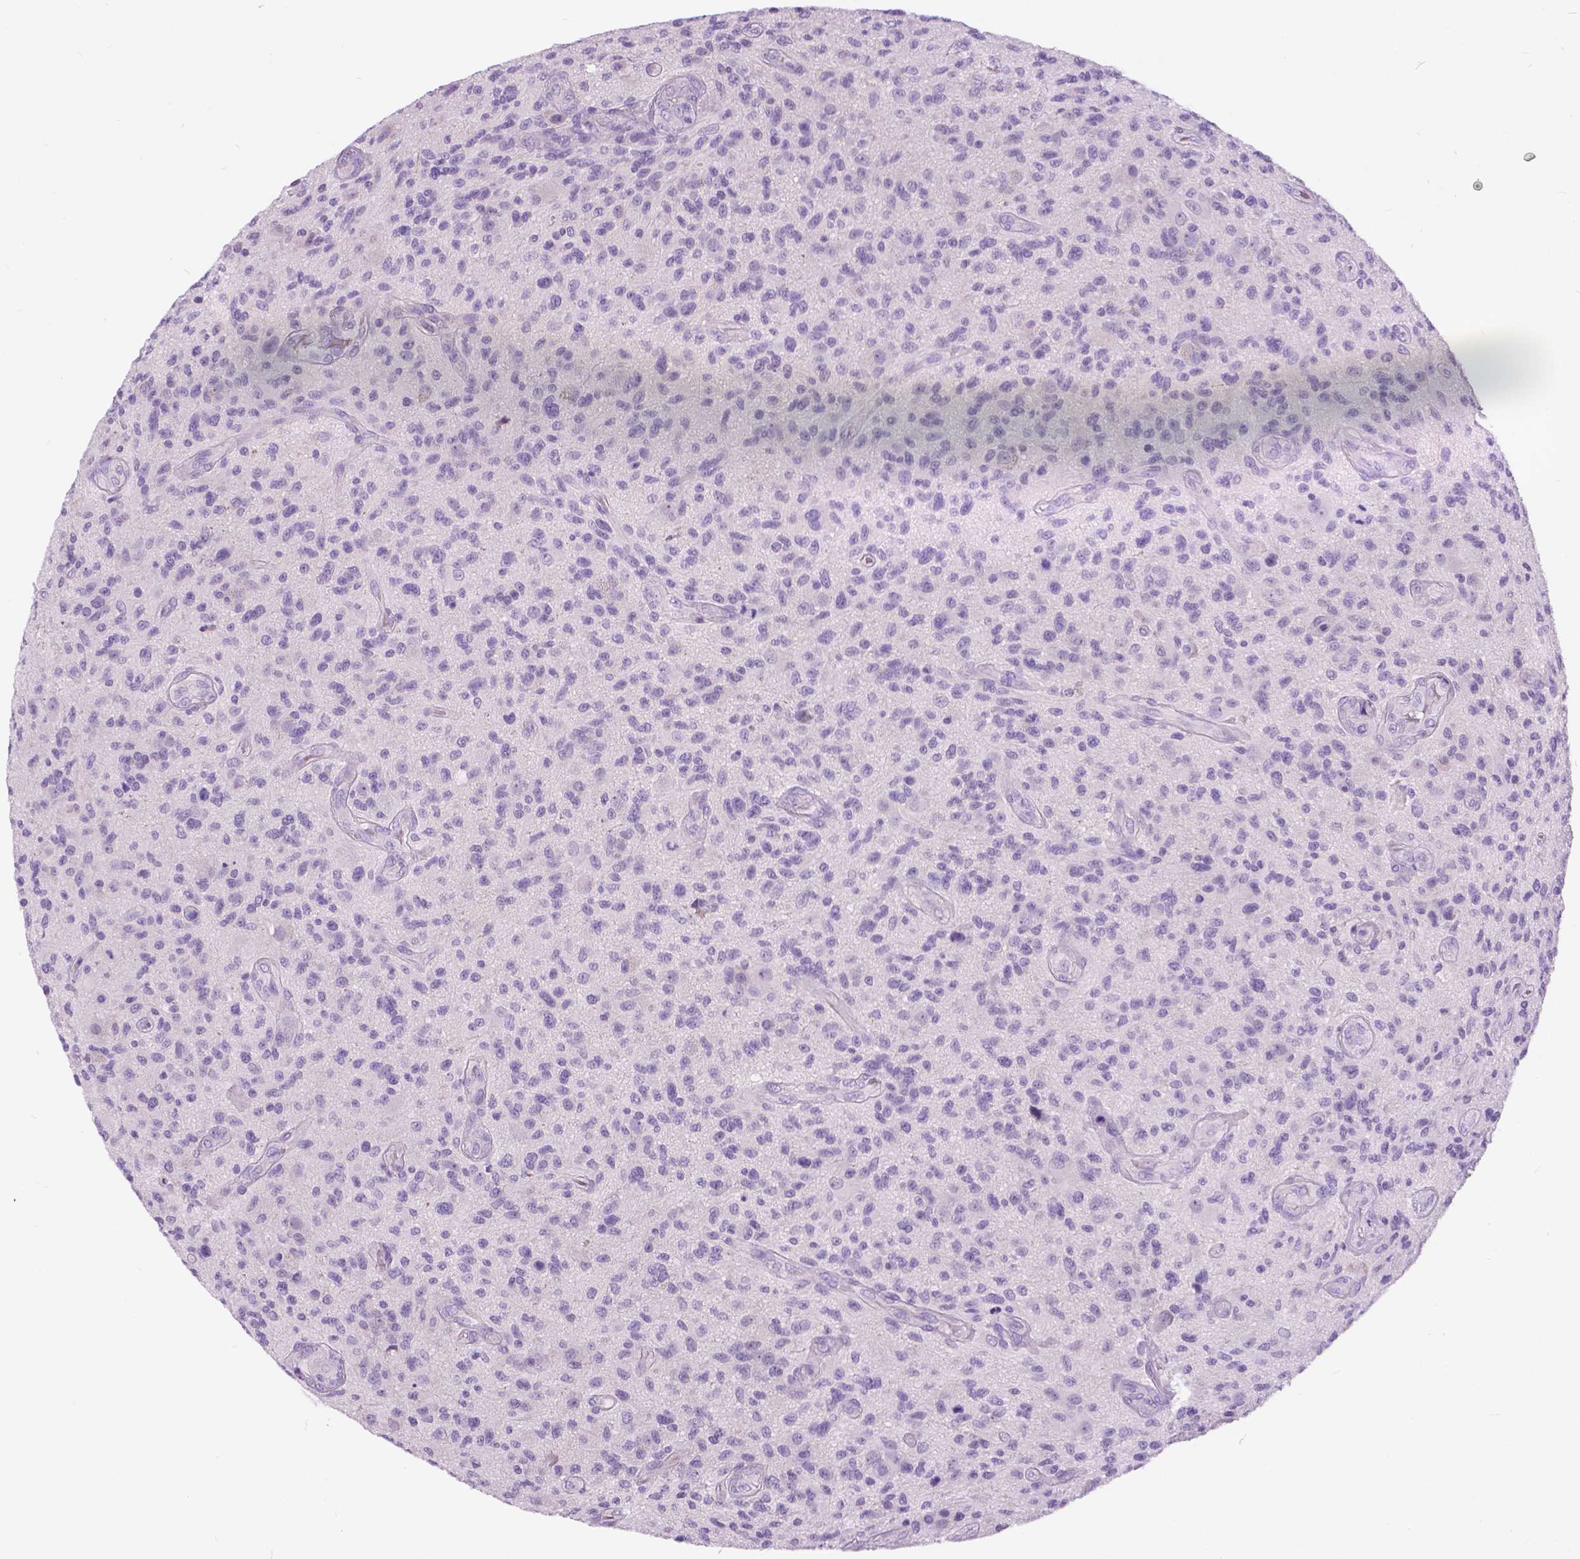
{"staining": {"intensity": "negative", "quantity": "none", "location": "none"}, "tissue": "glioma", "cell_type": "Tumor cells", "image_type": "cancer", "snomed": [{"axis": "morphology", "description": "Glioma, malignant, High grade"}, {"axis": "topography", "description": "Brain"}], "caption": "IHC of high-grade glioma (malignant) reveals no positivity in tumor cells.", "gene": "TP53TG5", "patient": {"sex": "male", "age": 47}}